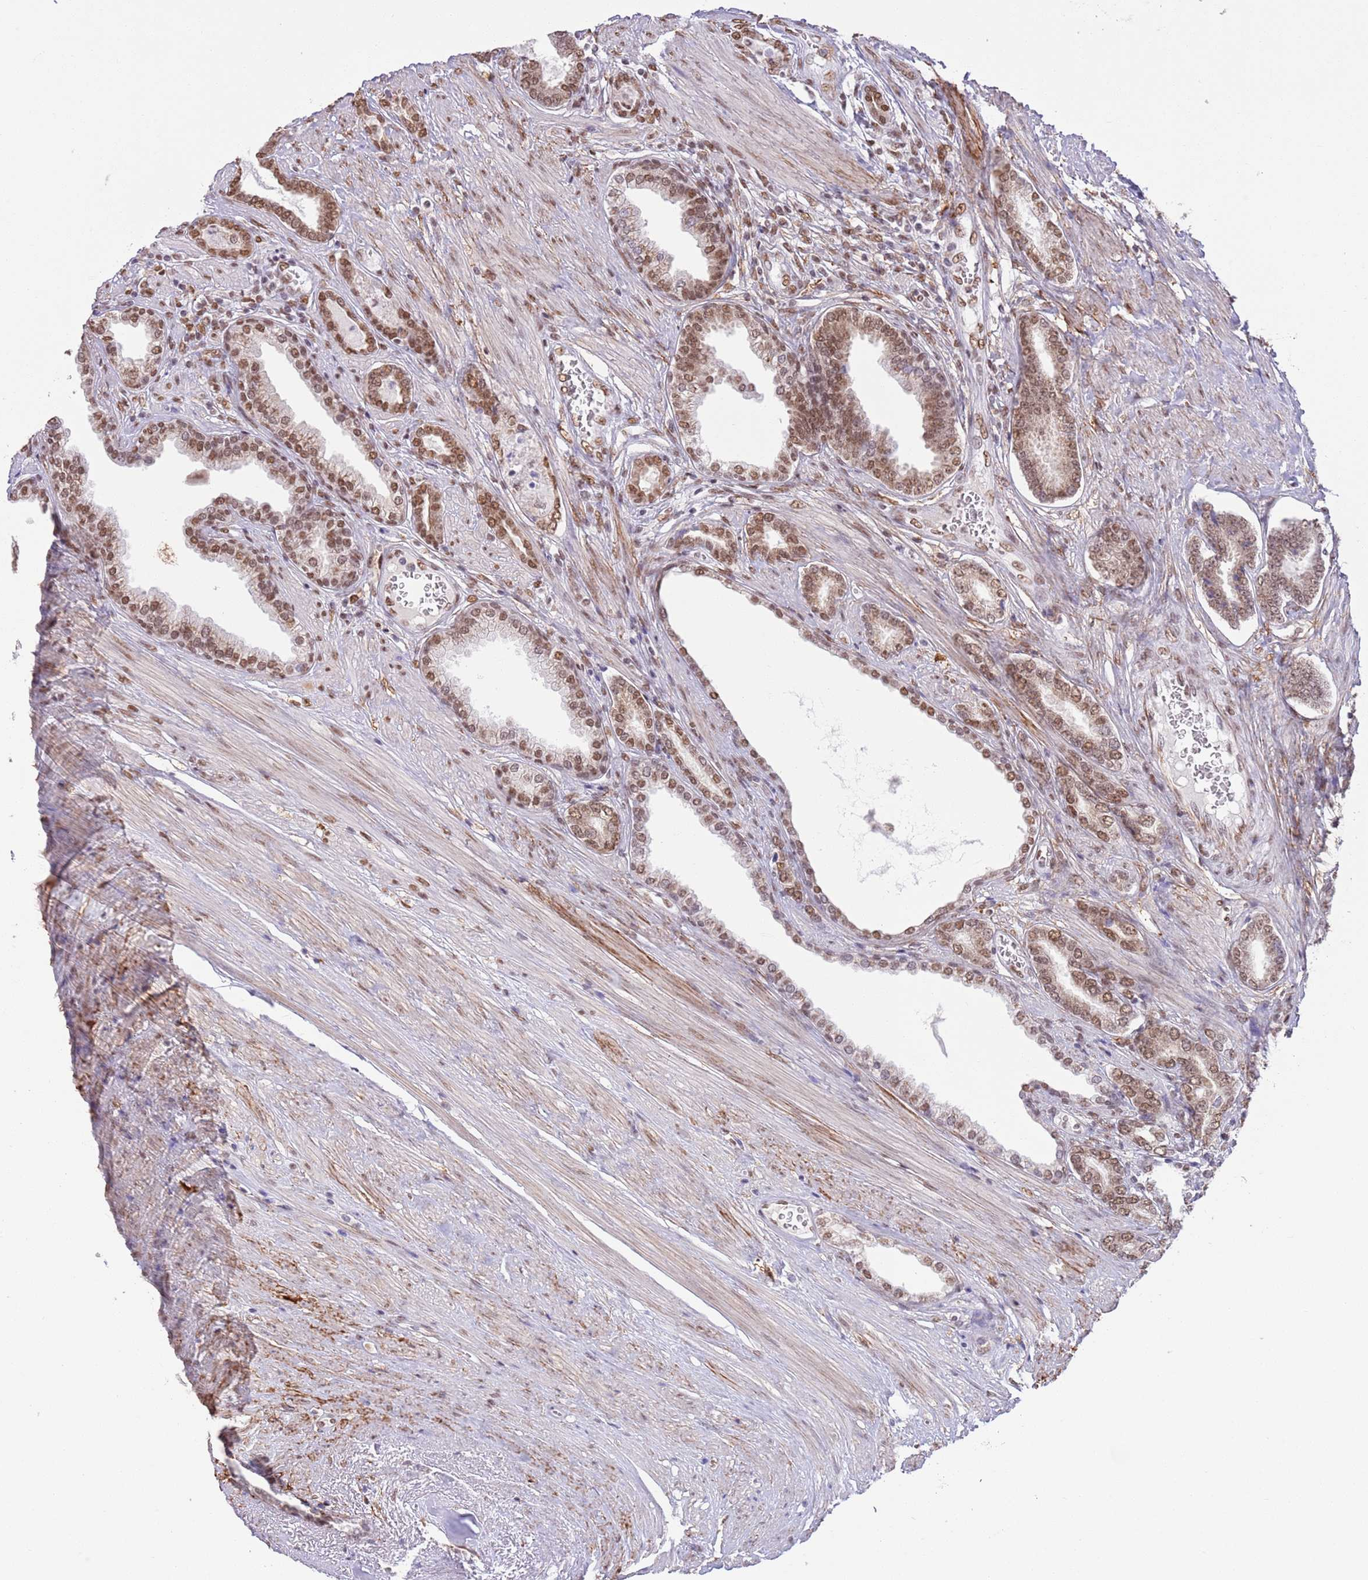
{"staining": {"intensity": "moderate", "quantity": ">75%", "location": "nuclear"}, "tissue": "prostate cancer", "cell_type": "Tumor cells", "image_type": "cancer", "snomed": [{"axis": "morphology", "description": "Adenocarcinoma, NOS"}, {"axis": "topography", "description": "Prostate and seminal vesicle, NOS"}], "caption": "Protein expression analysis of prostate cancer (adenocarcinoma) shows moderate nuclear positivity in about >75% of tumor cells. (Brightfield microscopy of DAB IHC at high magnification).", "gene": "TRIM32", "patient": {"sex": "male", "age": 76}}